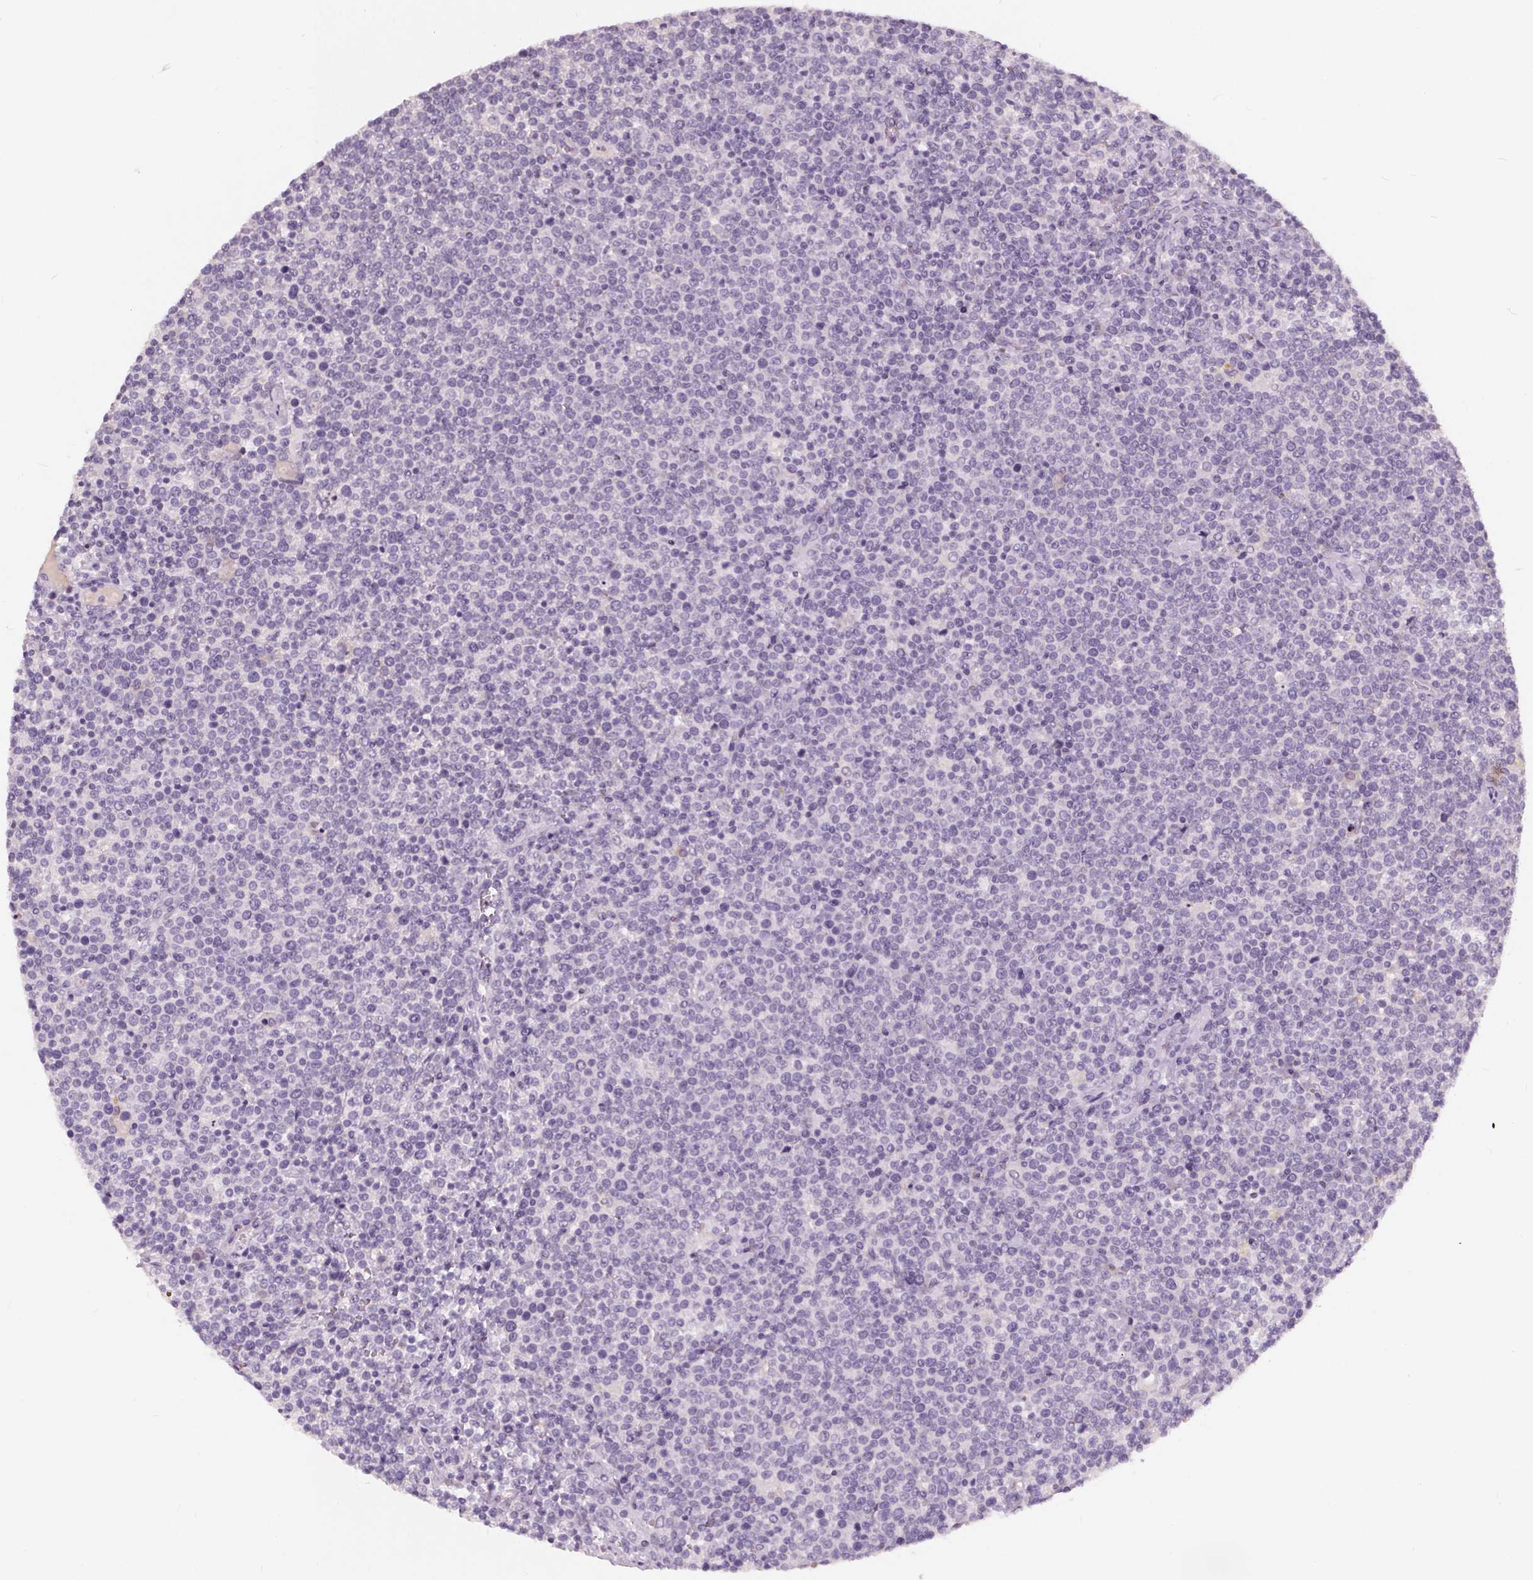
{"staining": {"intensity": "negative", "quantity": "none", "location": "none"}, "tissue": "lymphoma", "cell_type": "Tumor cells", "image_type": "cancer", "snomed": [{"axis": "morphology", "description": "Malignant lymphoma, non-Hodgkin's type, High grade"}, {"axis": "topography", "description": "Lymph node"}], "caption": "This is an IHC photomicrograph of human lymphoma. There is no positivity in tumor cells.", "gene": "PLA2G2E", "patient": {"sex": "male", "age": 61}}